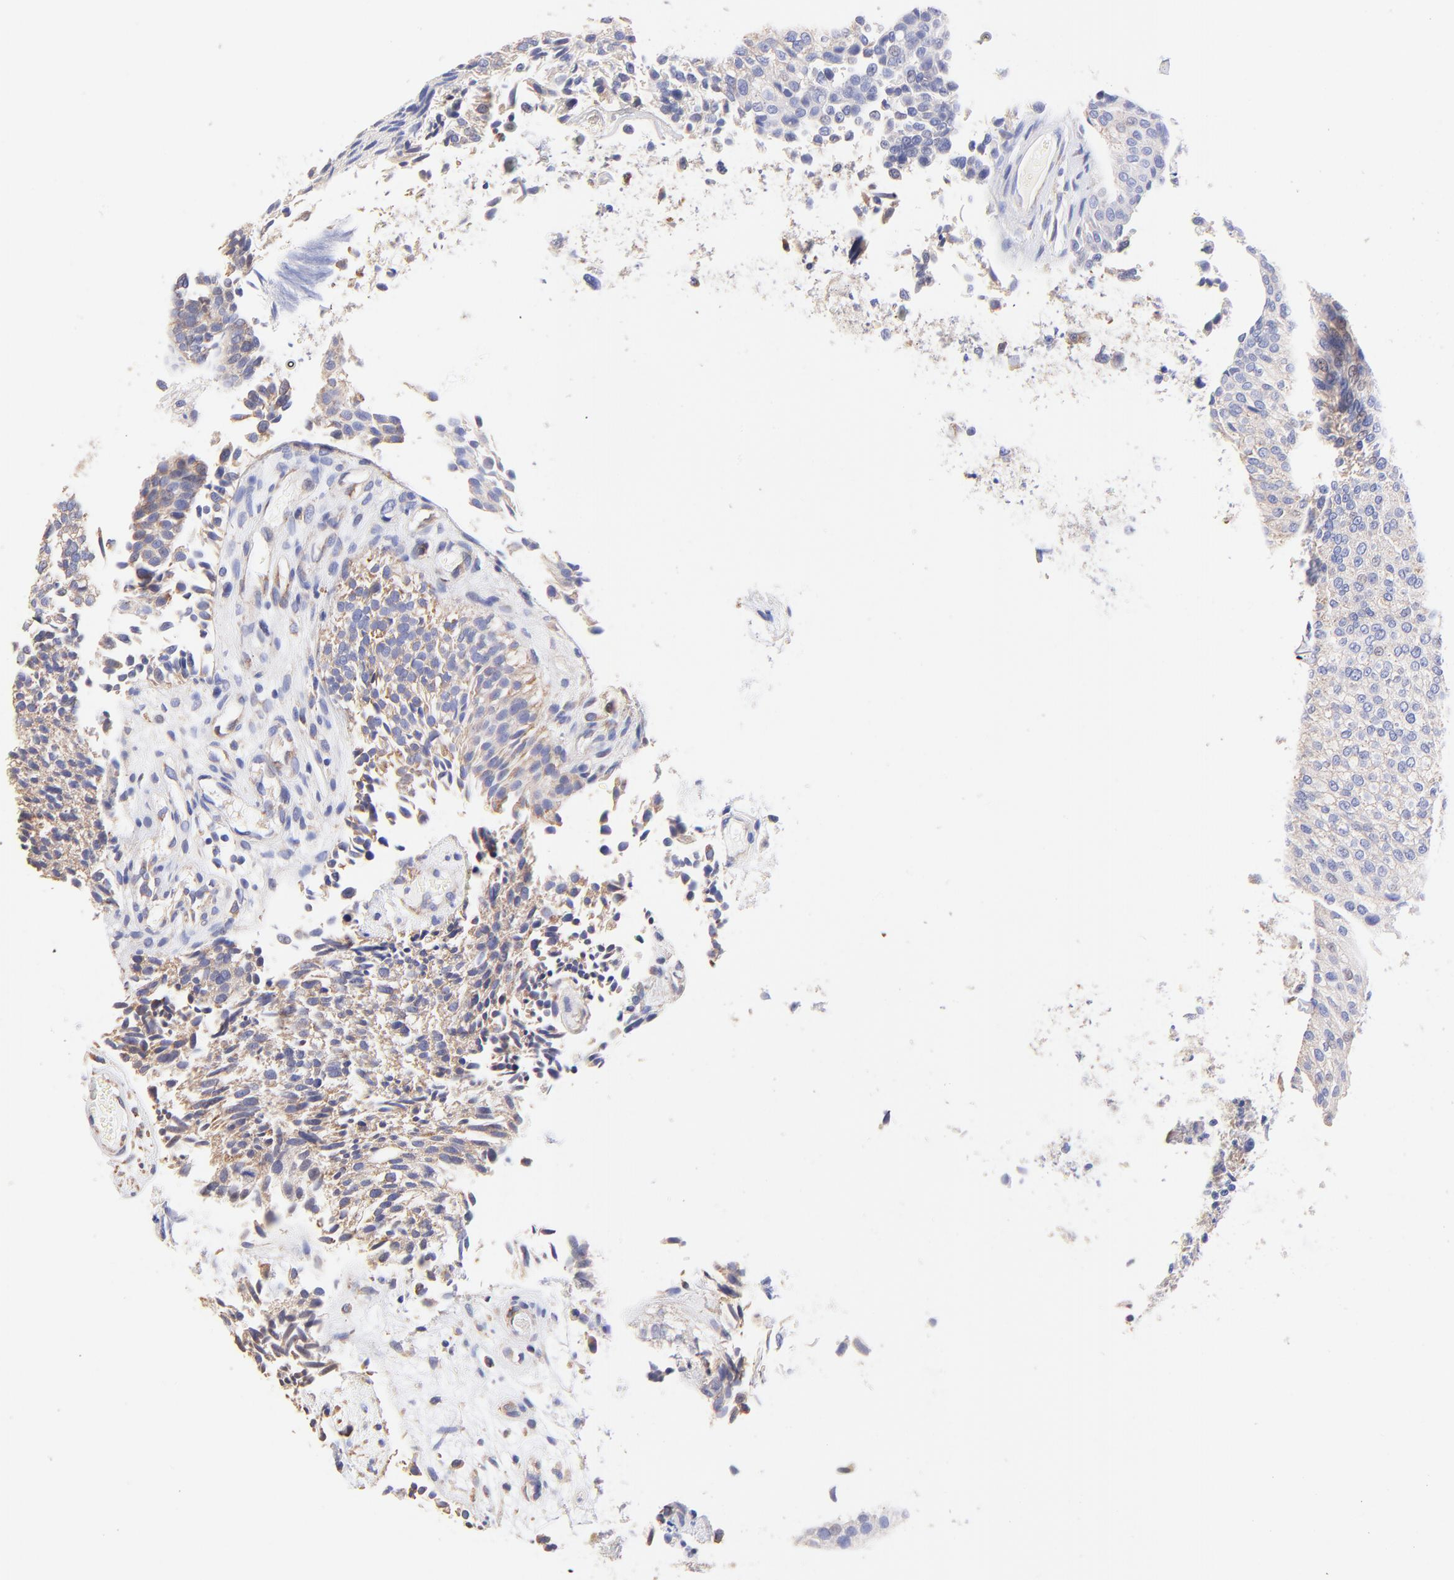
{"staining": {"intensity": "weak", "quantity": "25%-75%", "location": "cytoplasmic/membranous"}, "tissue": "urothelial cancer", "cell_type": "Tumor cells", "image_type": "cancer", "snomed": [{"axis": "morphology", "description": "Urothelial carcinoma, Low grade"}, {"axis": "topography", "description": "Urinary bladder"}], "caption": "There is low levels of weak cytoplasmic/membranous staining in tumor cells of urothelial cancer, as demonstrated by immunohistochemical staining (brown color).", "gene": "RPL30", "patient": {"sex": "male", "age": 84}}